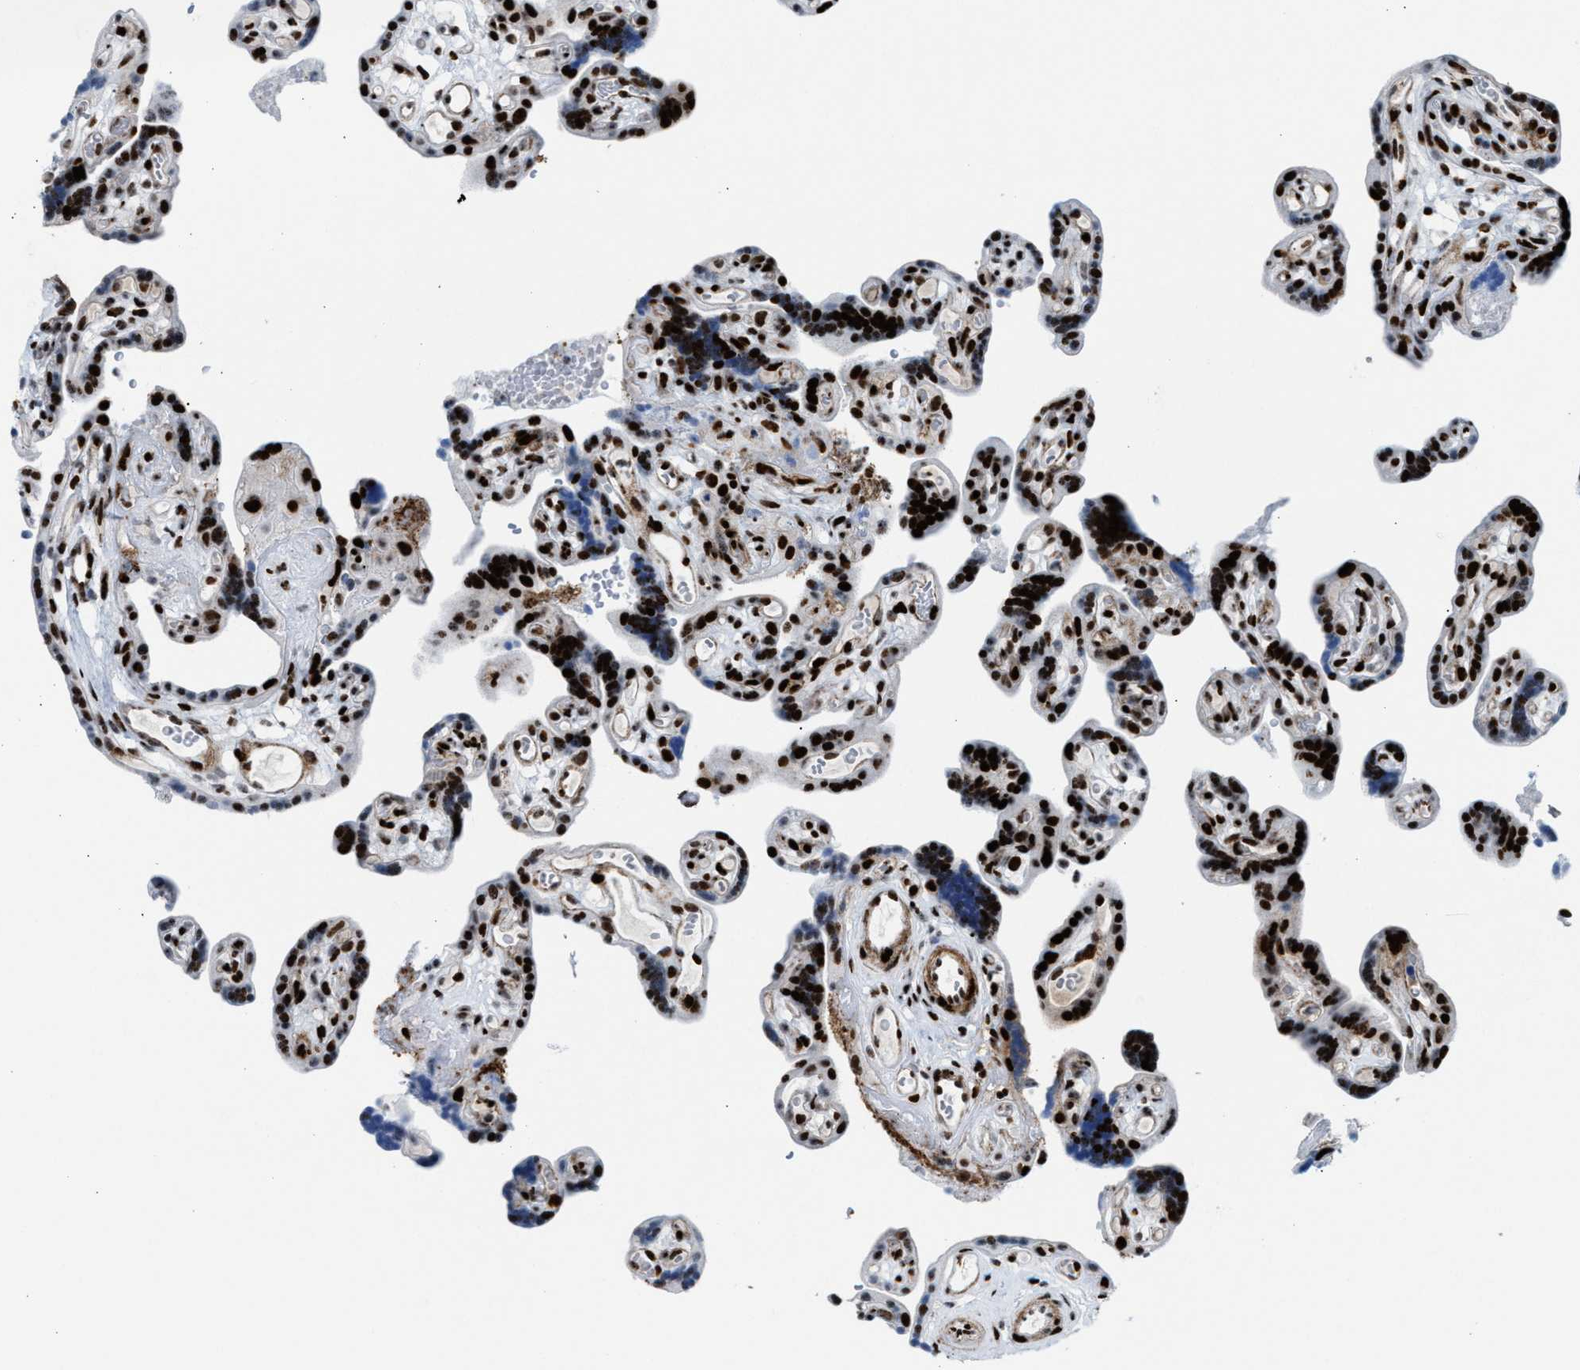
{"staining": {"intensity": "strong", "quantity": "25%-75%", "location": "nuclear"}, "tissue": "placenta", "cell_type": "Trophoblastic cells", "image_type": "normal", "snomed": [{"axis": "morphology", "description": "Normal tissue, NOS"}, {"axis": "topography", "description": "Placenta"}], "caption": "Immunohistochemical staining of unremarkable placenta reveals 25%-75% levels of strong nuclear protein staining in about 25%-75% of trophoblastic cells. (Stains: DAB in brown, nuclei in blue, Microscopy: brightfield microscopy at high magnification).", "gene": "NONO", "patient": {"sex": "female", "age": 30}}